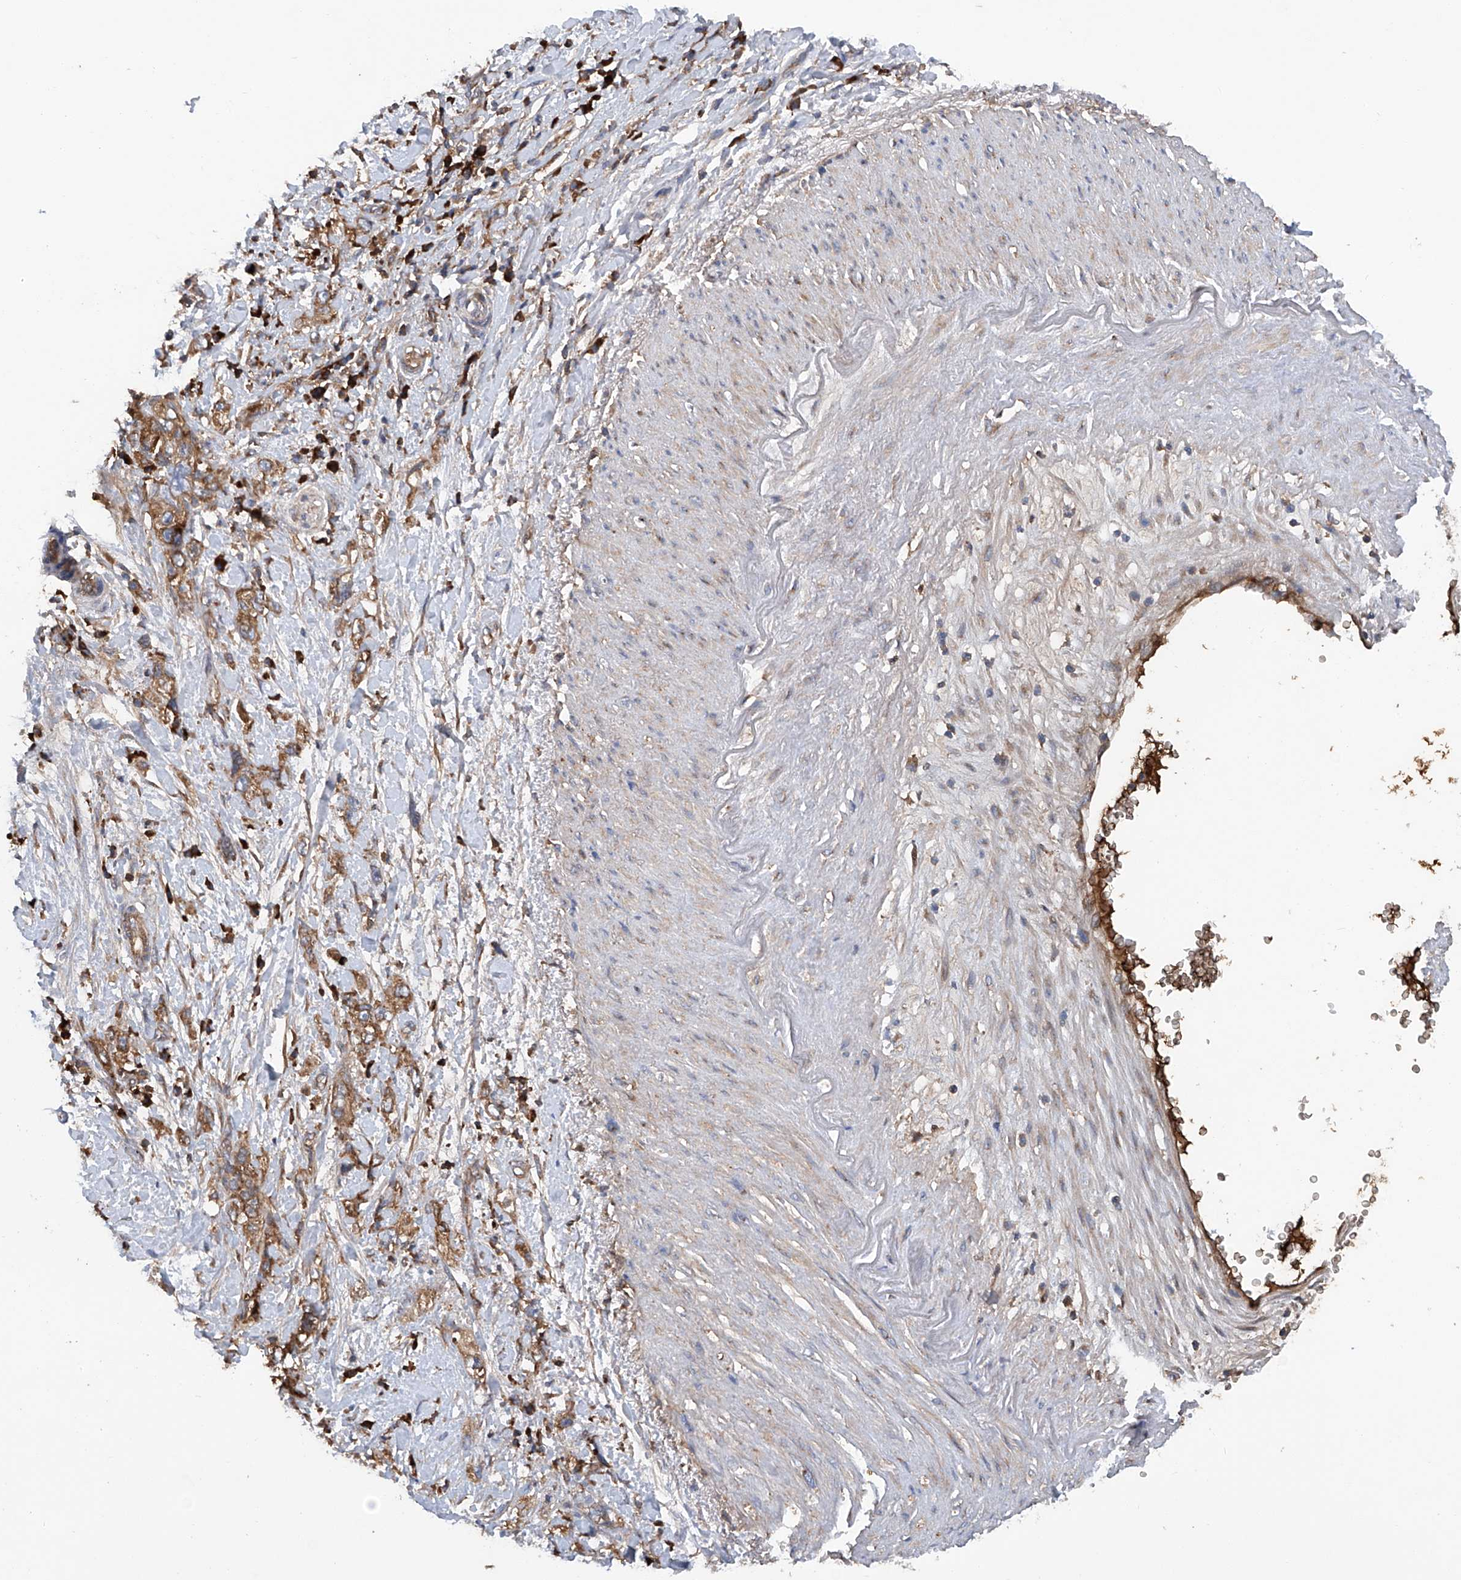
{"staining": {"intensity": "moderate", "quantity": ">75%", "location": "cytoplasmic/membranous"}, "tissue": "pancreatic cancer", "cell_type": "Tumor cells", "image_type": "cancer", "snomed": [{"axis": "morphology", "description": "Adenocarcinoma, NOS"}, {"axis": "topography", "description": "Pancreas"}], "caption": "Pancreatic cancer stained for a protein (brown) displays moderate cytoplasmic/membranous positive expression in about >75% of tumor cells.", "gene": "ASCC3", "patient": {"sex": "female", "age": 73}}